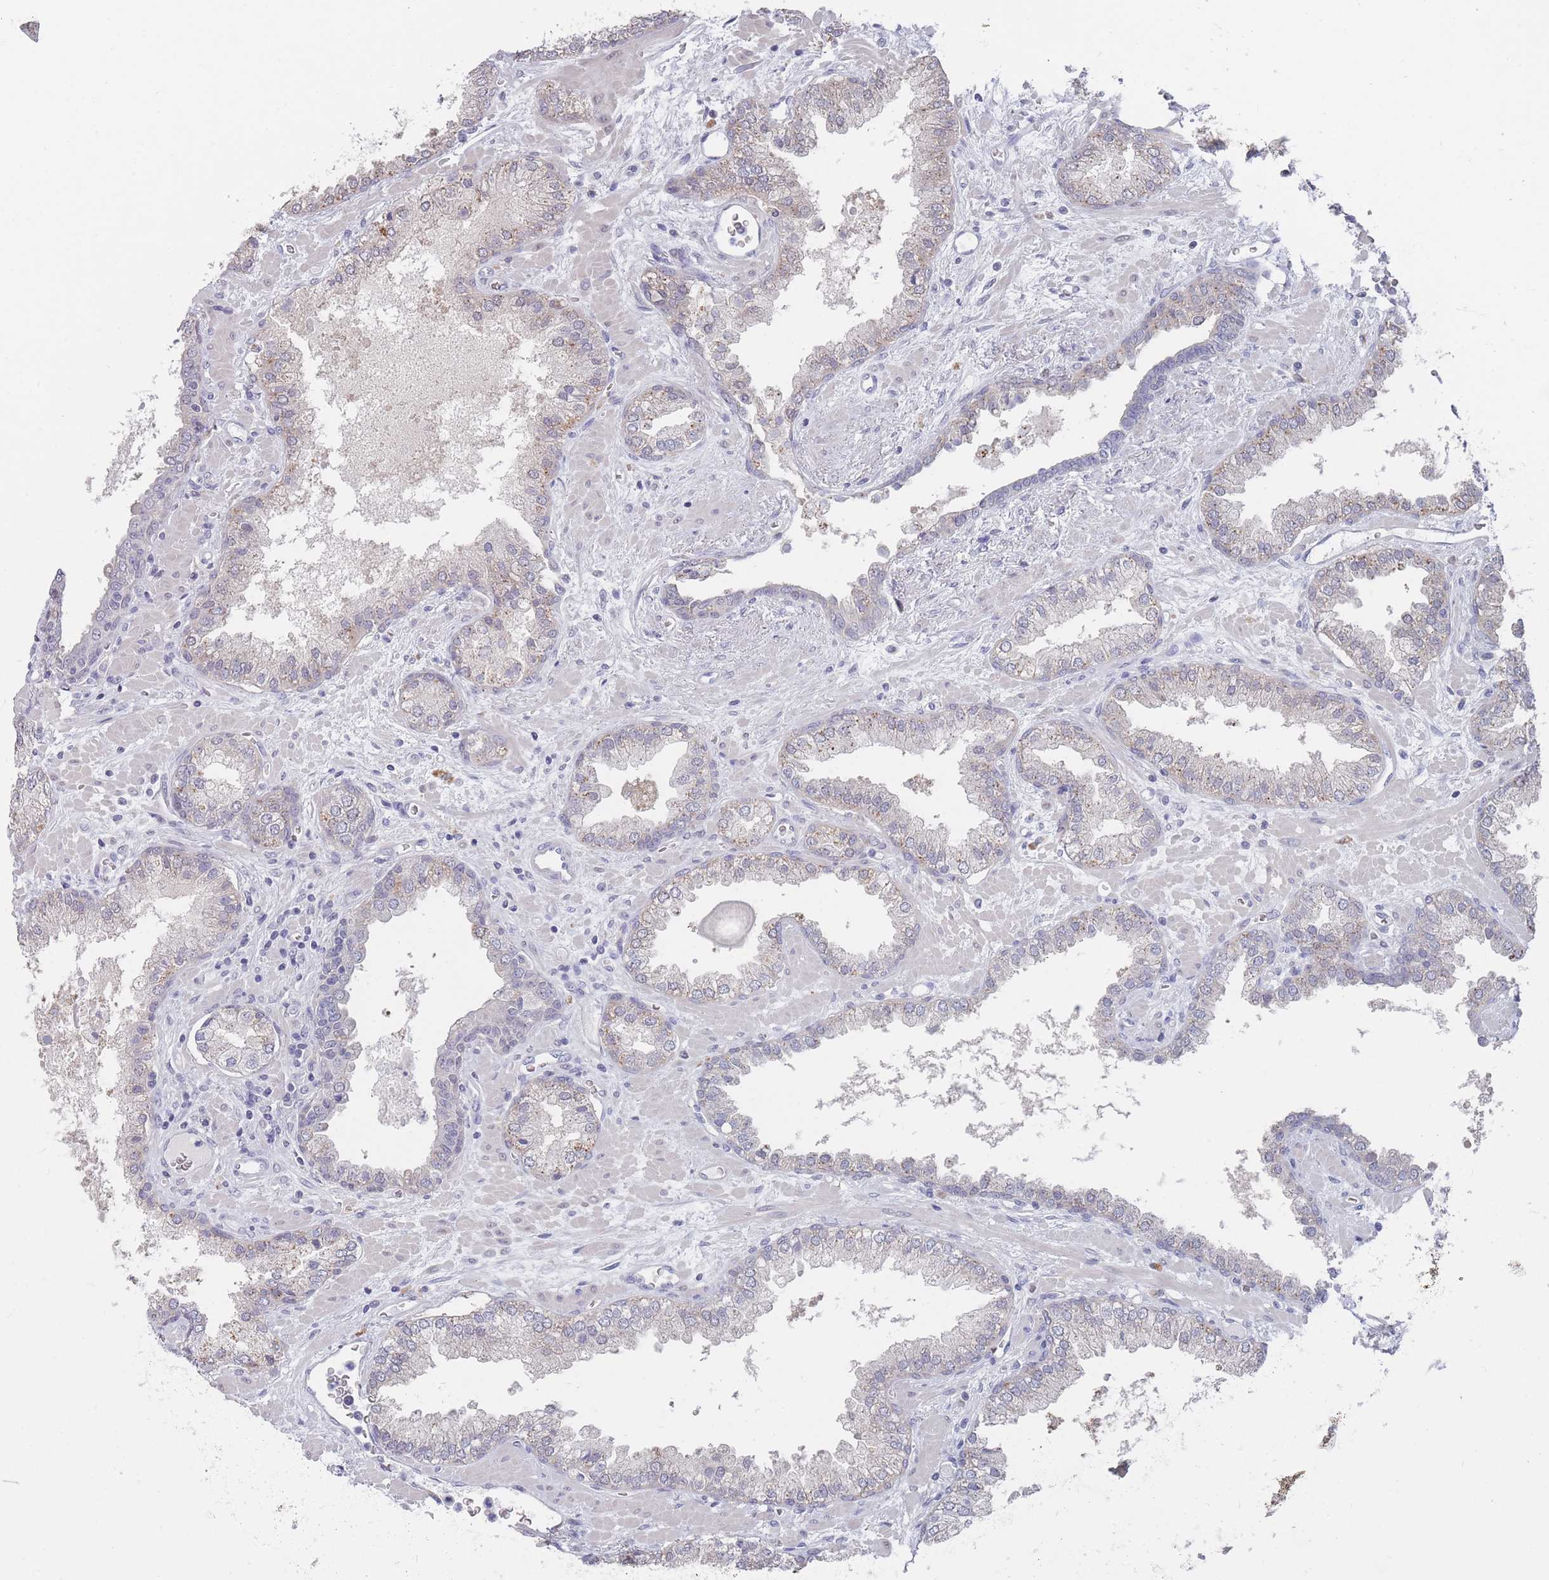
{"staining": {"intensity": "weak", "quantity": "<25%", "location": "cytoplasmic/membranous"}, "tissue": "prostate cancer", "cell_type": "Tumor cells", "image_type": "cancer", "snomed": [{"axis": "morphology", "description": "Adenocarcinoma, Low grade"}, {"axis": "topography", "description": "Prostate"}], "caption": "This is an immunohistochemistry (IHC) micrograph of human adenocarcinoma (low-grade) (prostate). There is no positivity in tumor cells.", "gene": "CYP51A1", "patient": {"sex": "male", "age": 62}}